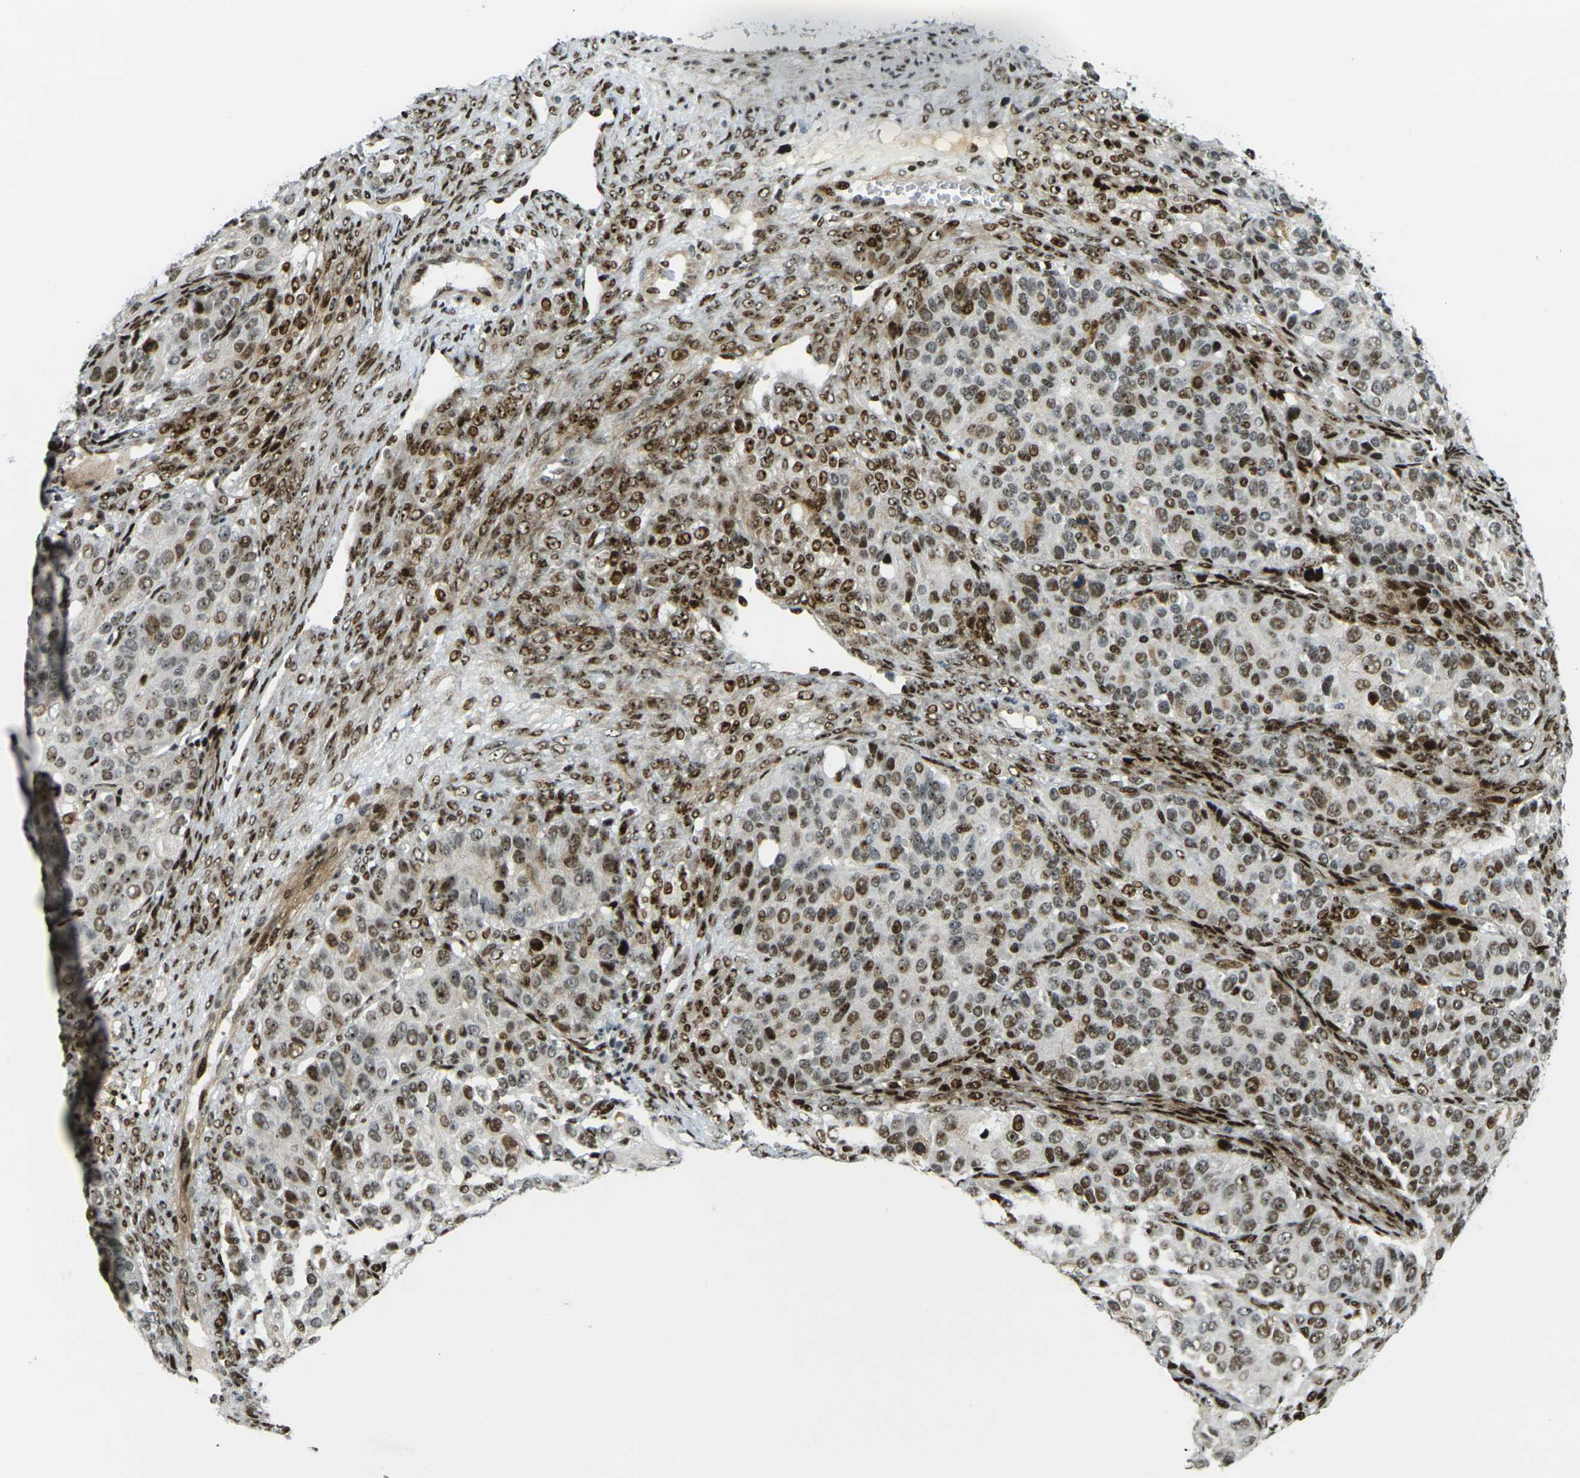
{"staining": {"intensity": "strong", "quantity": ">75%", "location": "nuclear"}, "tissue": "ovarian cancer", "cell_type": "Tumor cells", "image_type": "cancer", "snomed": [{"axis": "morphology", "description": "Carcinoma, endometroid"}, {"axis": "topography", "description": "Ovary"}], "caption": "A brown stain labels strong nuclear staining of a protein in ovarian cancer (endometroid carcinoma) tumor cells.", "gene": "UBE2C", "patient": {"sex": "female", "age": 51}}